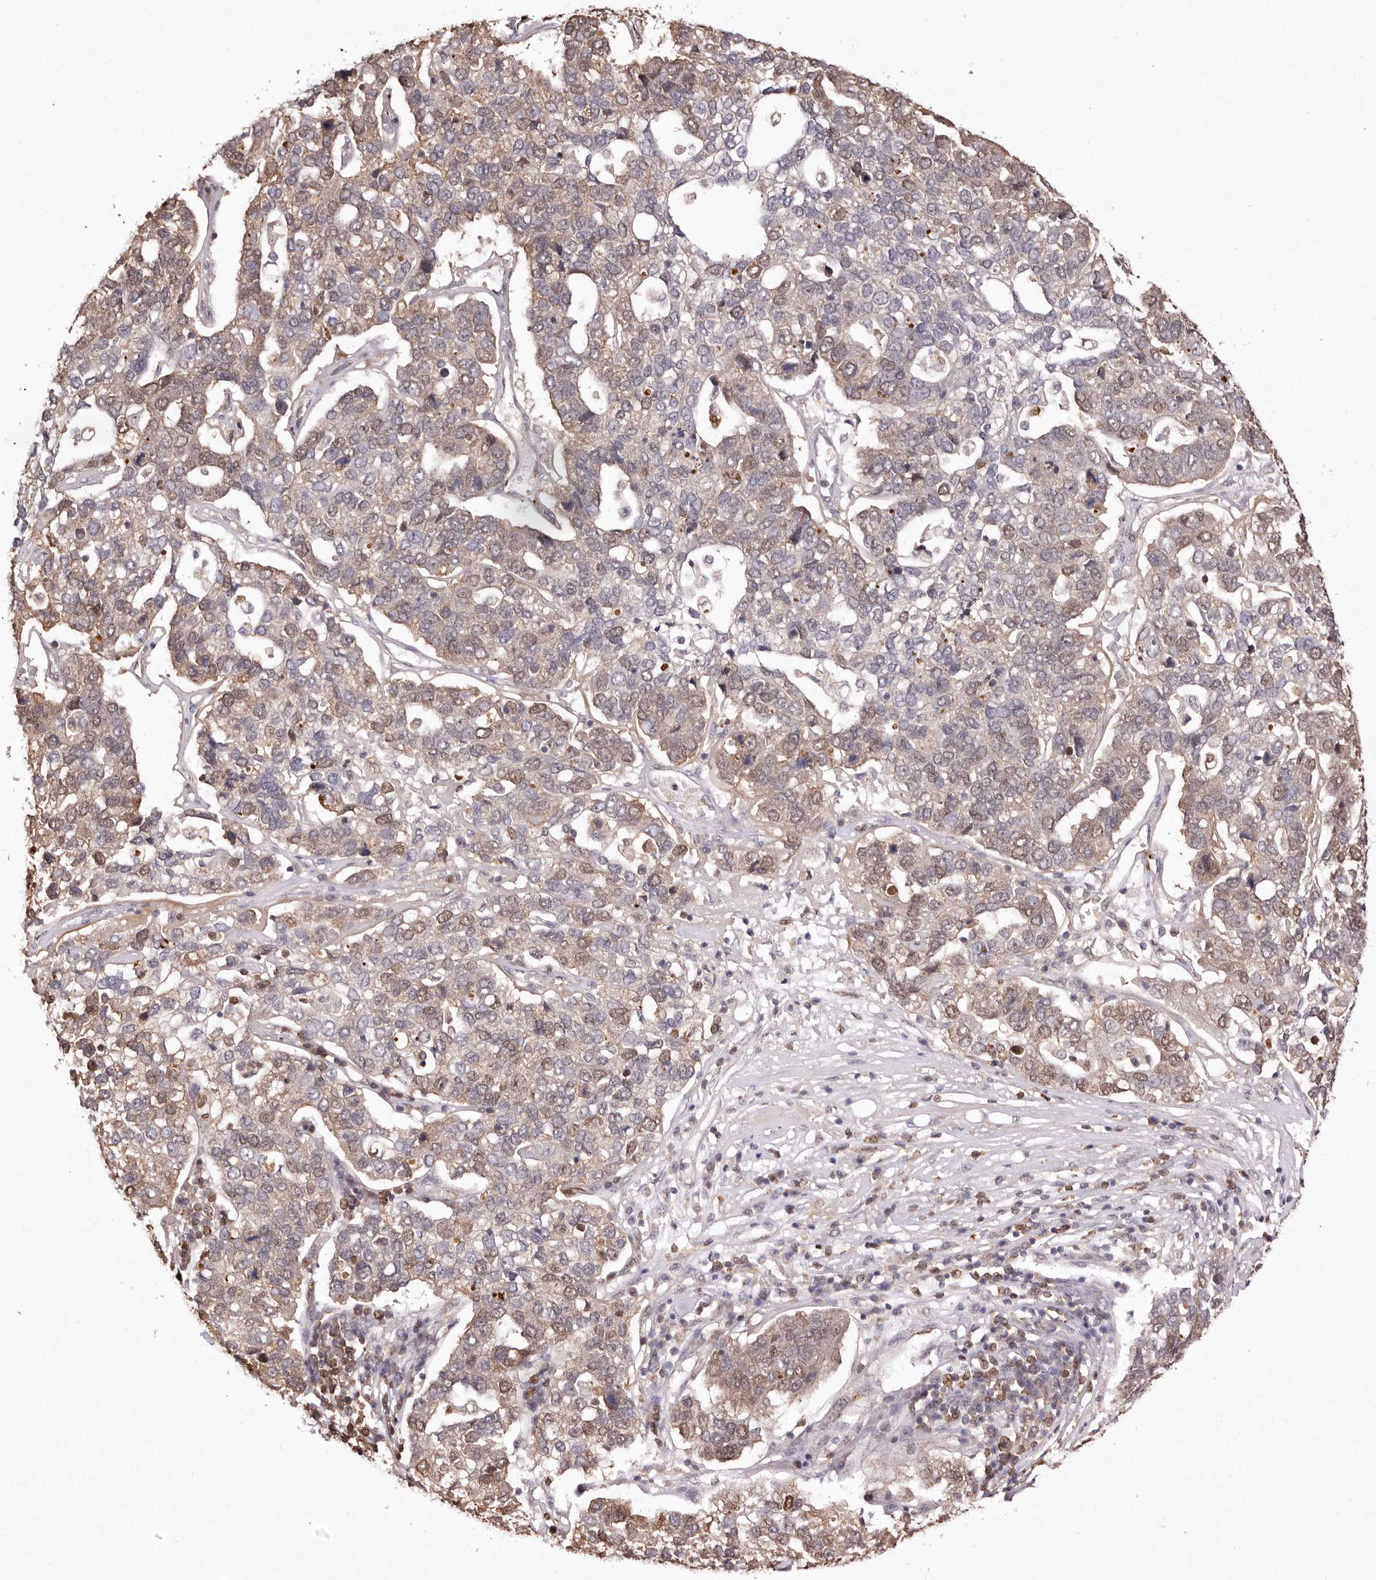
{"staining": {"intensity": "weak", "quantity": "25%-75%", "location": "cytoplasmic/membranous,nuclear"}, "tissue": "pancreatic cancer", "cell_type": "Tumor cells", "image_type": "cancer", "snomed": [{"axis": "morphology", "description": "Adenocarcinoma, NOS"}, {"axis": "topography", "description": "Pancreas"}], "caption": "This micrograph shows immunohistochemistry (IHC) staining of adenocarcinoma (pancreatic), with low weak cytoplasmic/membranous and nuclear staining in about 25%-75% of tumor cells.", "gene": "NOTCH1", "patient": {"sex": "female", "age": 61}}